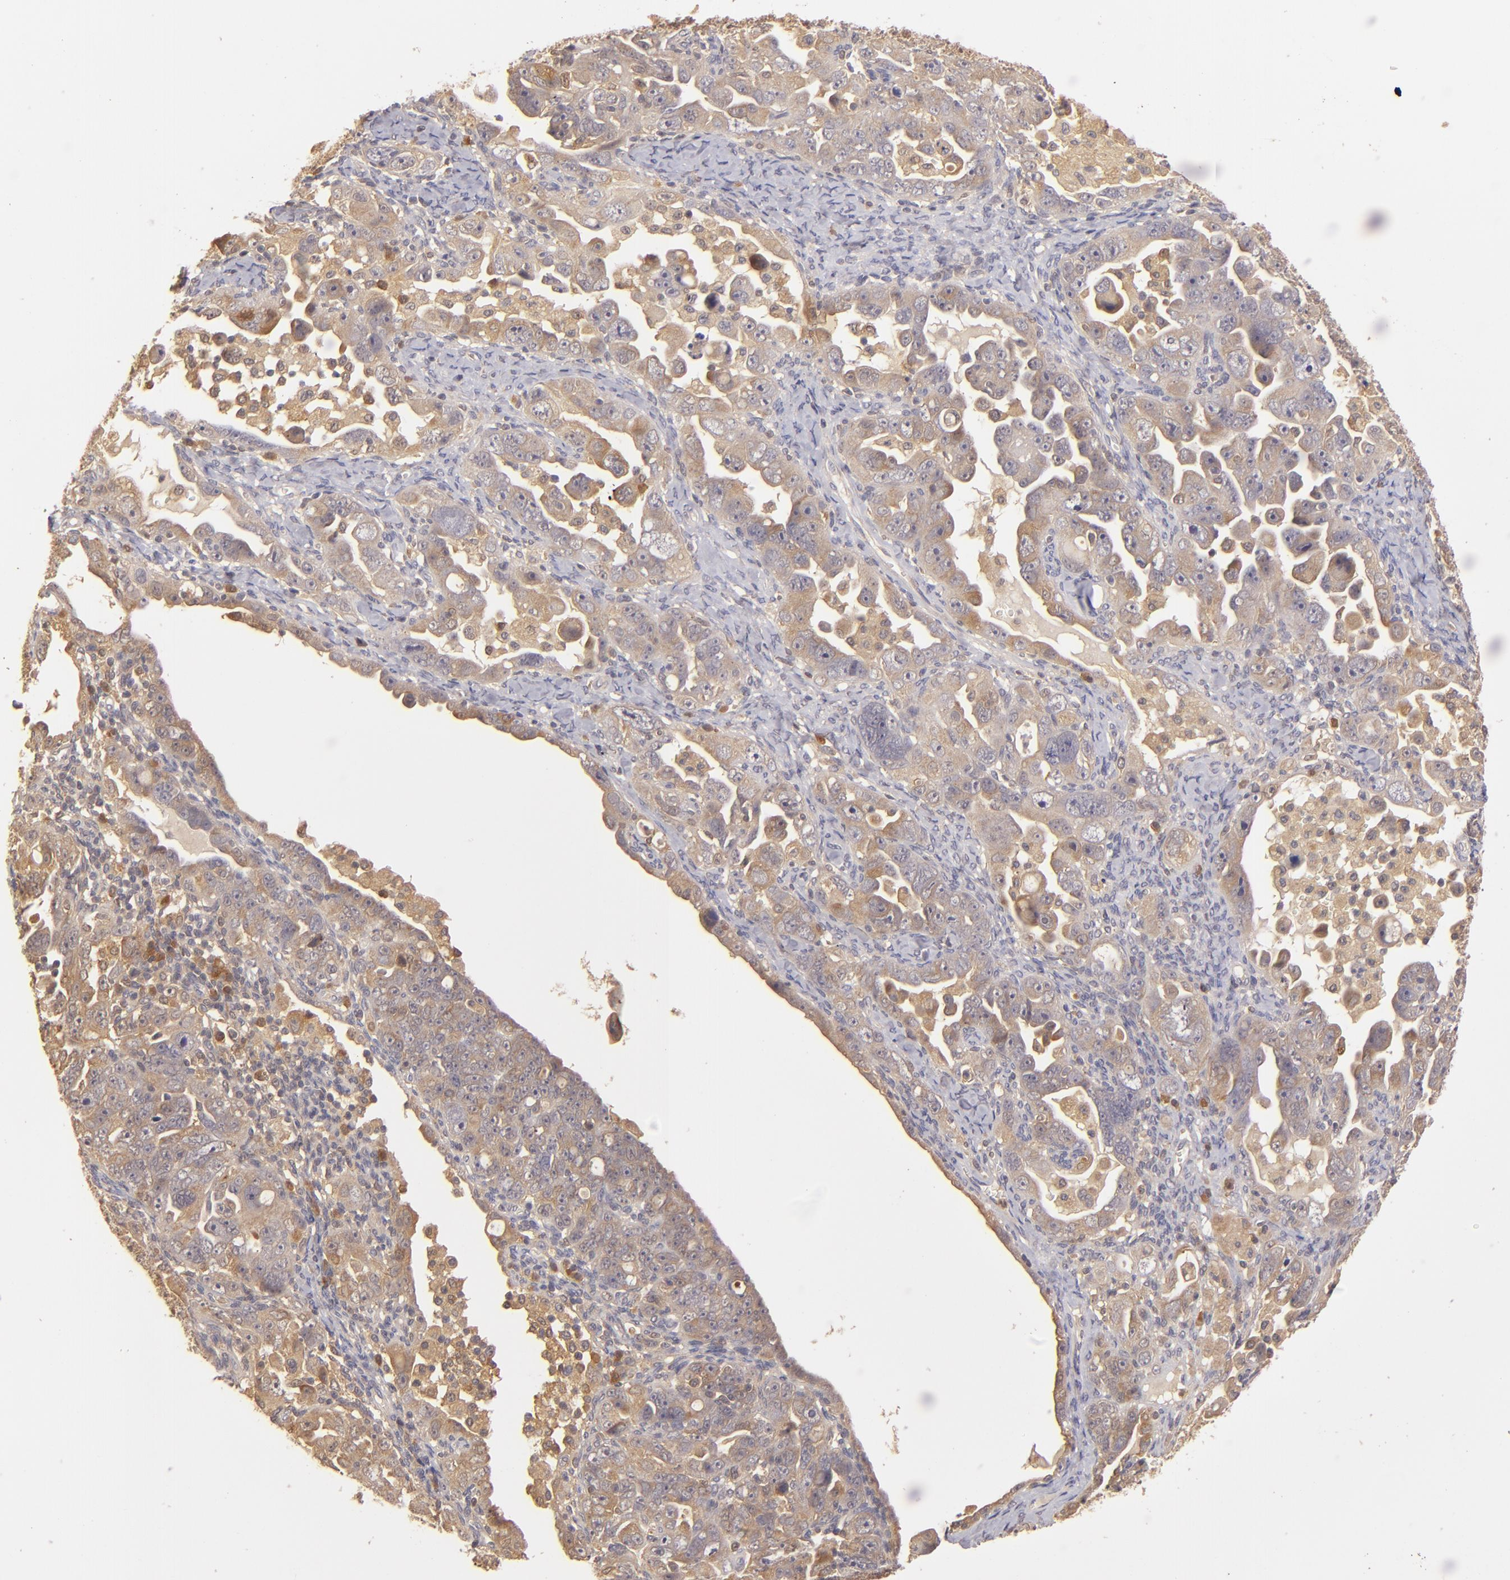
{"staining": {"intensity": "moderate", "quantity": ">75%", "location": "cytoplasmic/membranous"}, "tissue": "ovarian cancer", "cell_type": "Tumor cells", "image_type": "cancer", "snomed": [{"axis": "morphology", "description": "Cystadenocarcinoma, serous, NOS"}, {"axis": "topography", "description": "Ovary"}], "caption": "There is medium levels of moderate cytoplasmic/membranous positivity in tumor cells of ovarian serous cystadenocarcinoma, as demonstrated by immunohistochemical staining (brown color).", "gene": "PRKCD", "patient": {"sex": "female", "age": 66}}